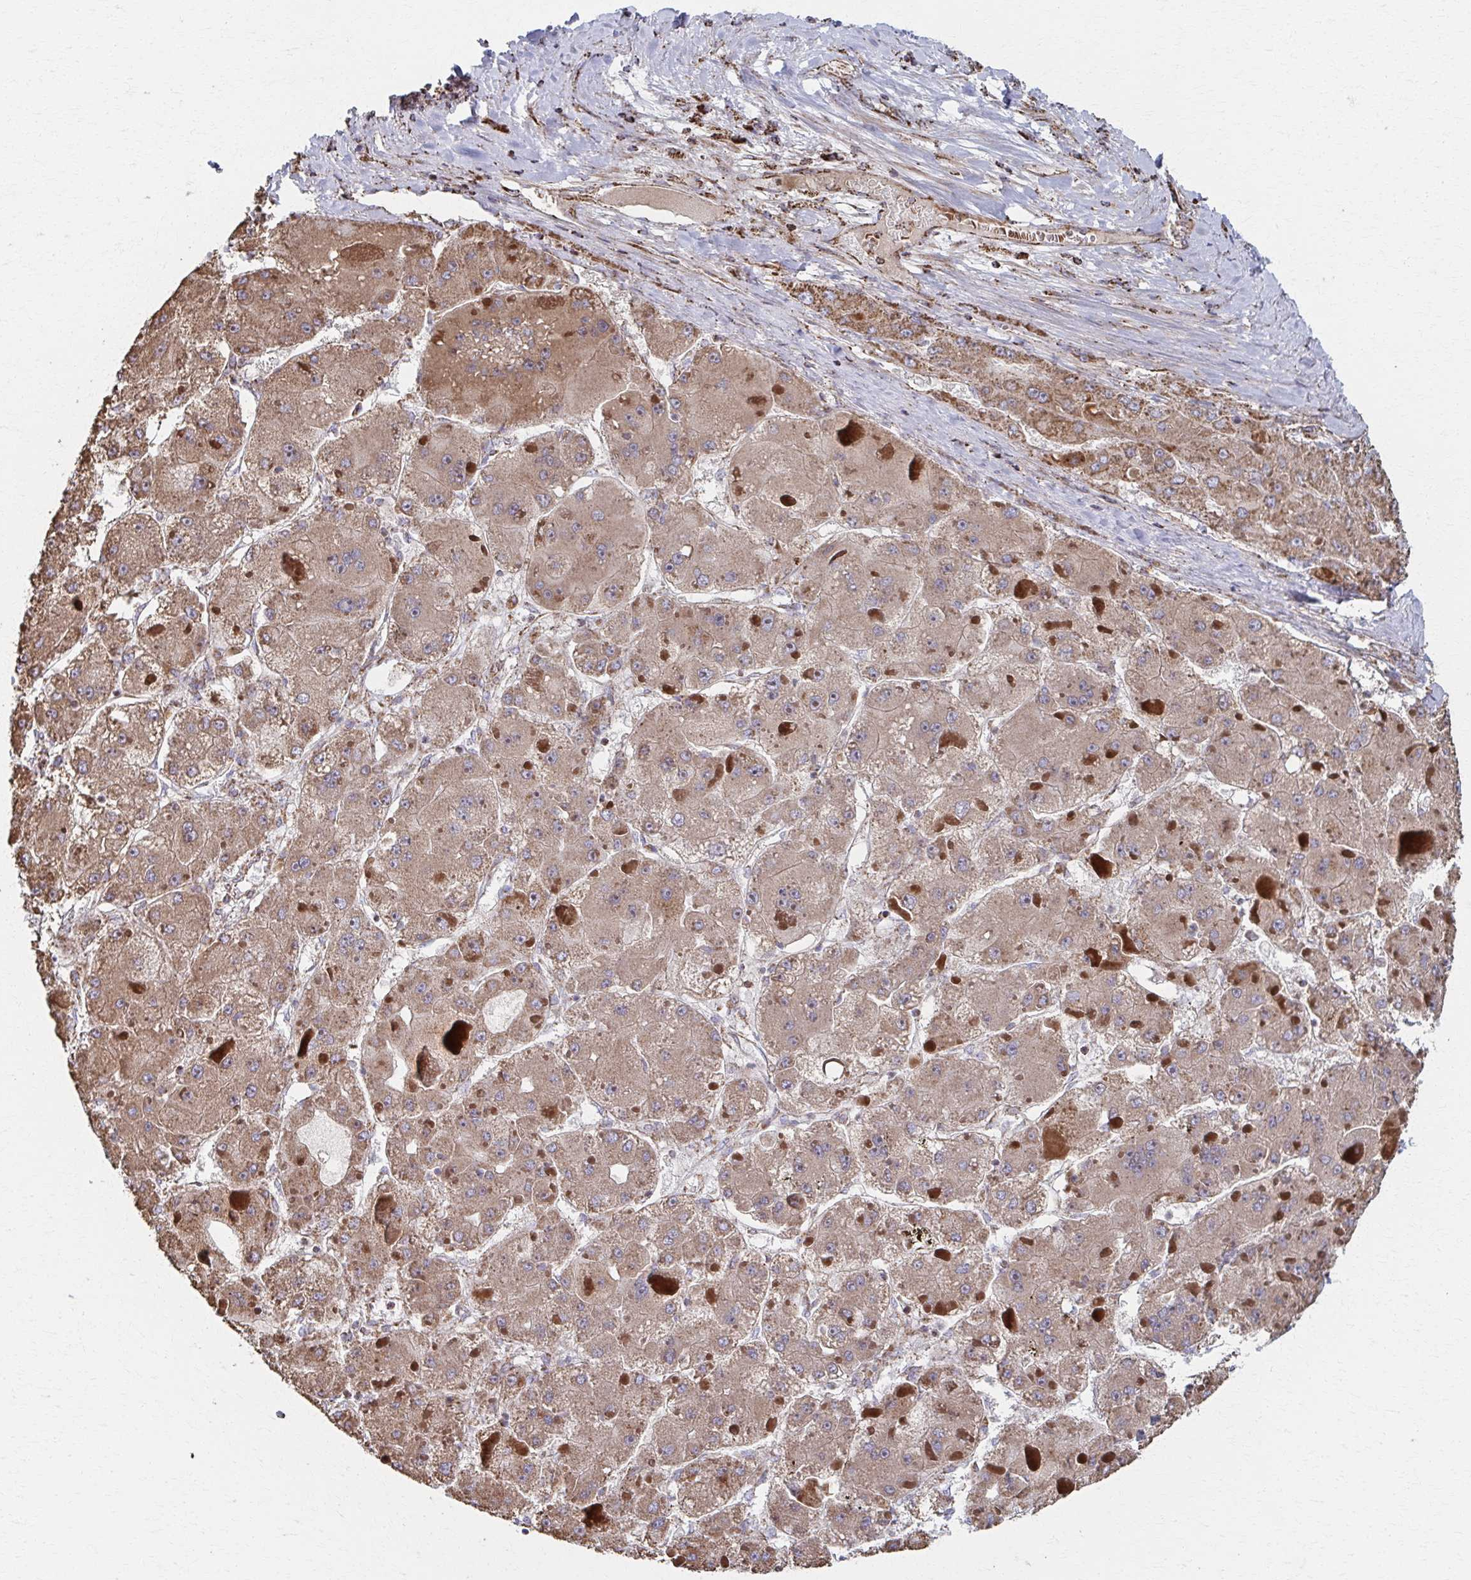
{"staining": {"intensity": "moderate", "quantity": ">75%", "location": "cytoplasmic/membranous"}, "tissue": "liver cancer", "cell_type": "Tumor cells", "image_type": "cancer", "snomed": [{"axis": "morphology", "description": "Carcinoma, Hepatocellular, NOS"}, {"axis": "topography", "description": "Liver"}], "caption": "Protein expression analysis of liver hepatocellular carcinoma demonstrates moderate cytoplasmic/membranous expression in approximately >75% of tumor cells.", "gene": "SAT1", "patient": {"sex": "female", "age": 73}}